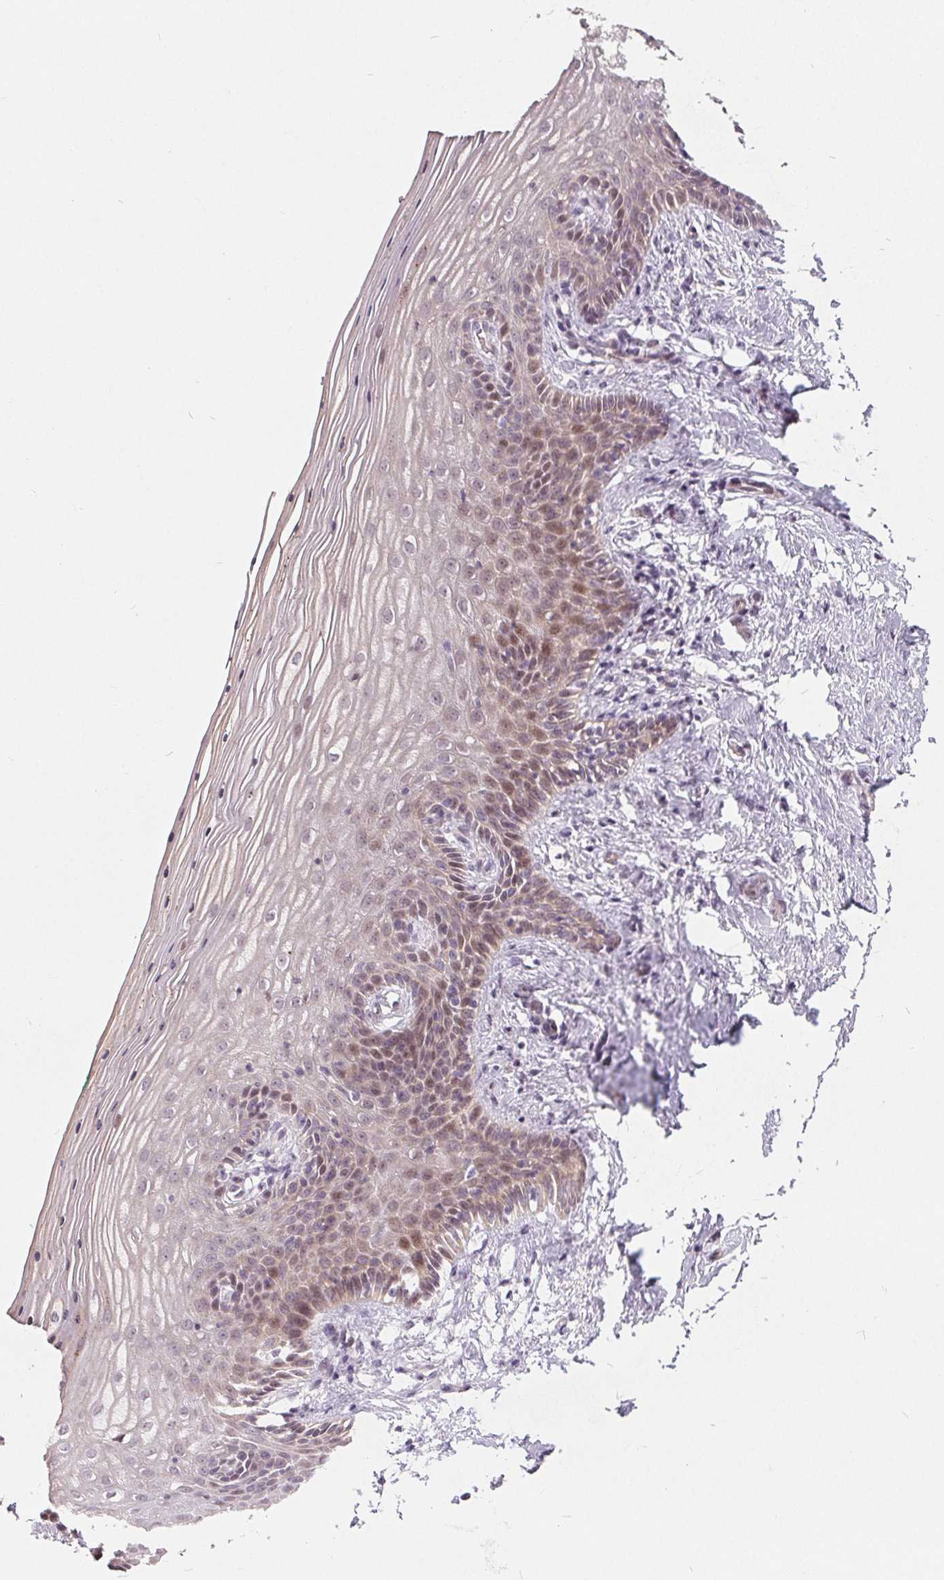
{"staining": {"intensity": "moderate", "quantity": "25%-75%", "location": "cytoplasmic/membranous,nuclear"}, "tissue": "vagina", "cell_type": "Squamous epithelial cells", "image_type": "normal", "snomed": [{"axis": "morphology", "description": "Normal tissue, NOS"}, {"axis": "topography", "description": "Vagina"}], "caption": "DAB immunohistochemical staining of unremarkable human vagina exhibits moderate cytoplasmic/membranous,nuclear protein positivity in approximately 25%-75% of squamous epithelial cells.", "gene": "NRG2", "patient": {"sex": "female", "age": 45}}